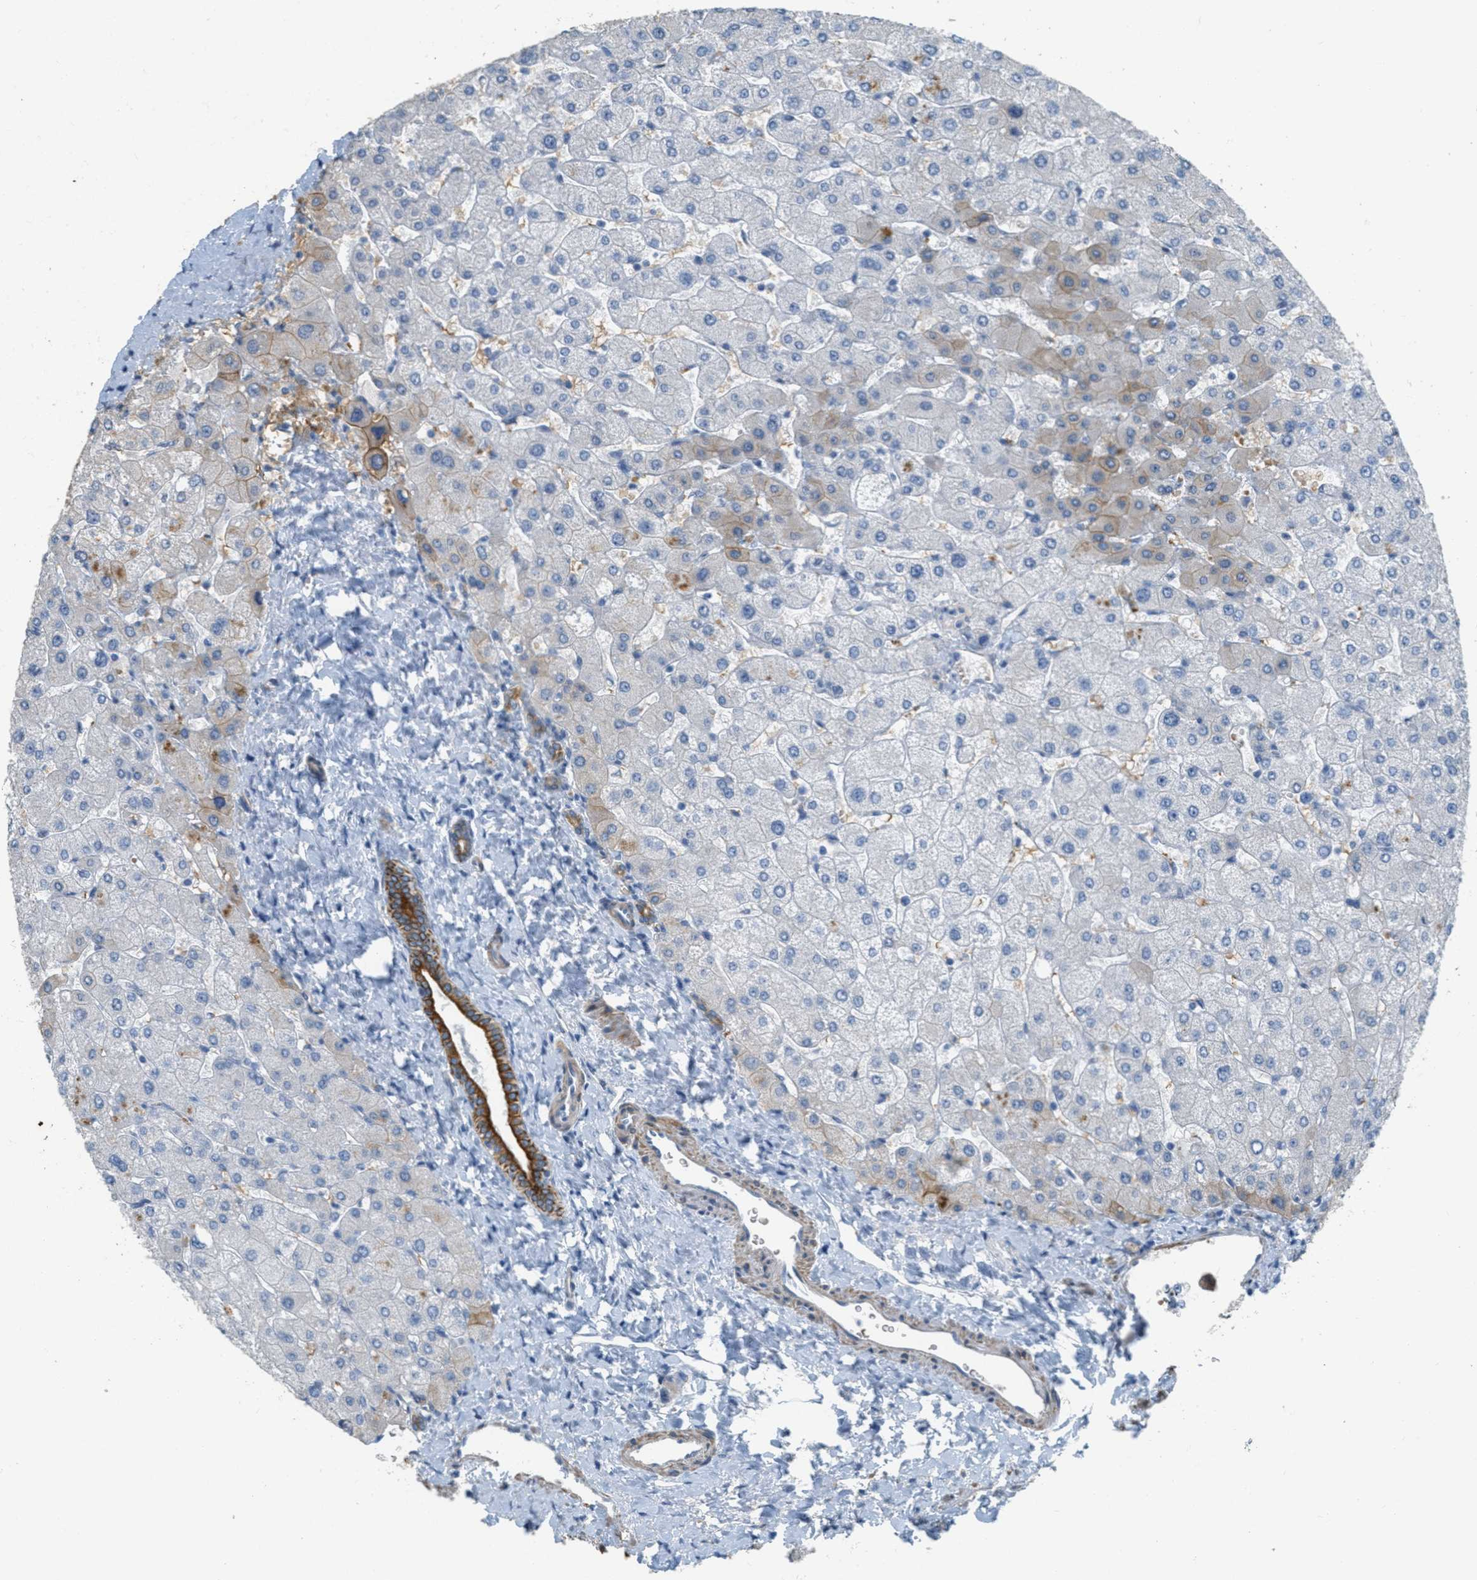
{"staining": {"intensity": "strong", "quantity": ">75%", "location": "cytoplasmic/membranous"}, "tissue": "liver", "cell_type": "Cholangiocytes", "image_type": "normal", "snomed": [{"axis": "morphology", "description": "Normal tissue, NOS"}, {"axis": "topography", "description": "Liver"}], "caption": "Protein analysis of normal liver displays strong cytoplasmic/membranous expression in approximately >75% of cholangiocytes.", "gene": "MRS2", "patient": {"sex": "male", "age": 55}}